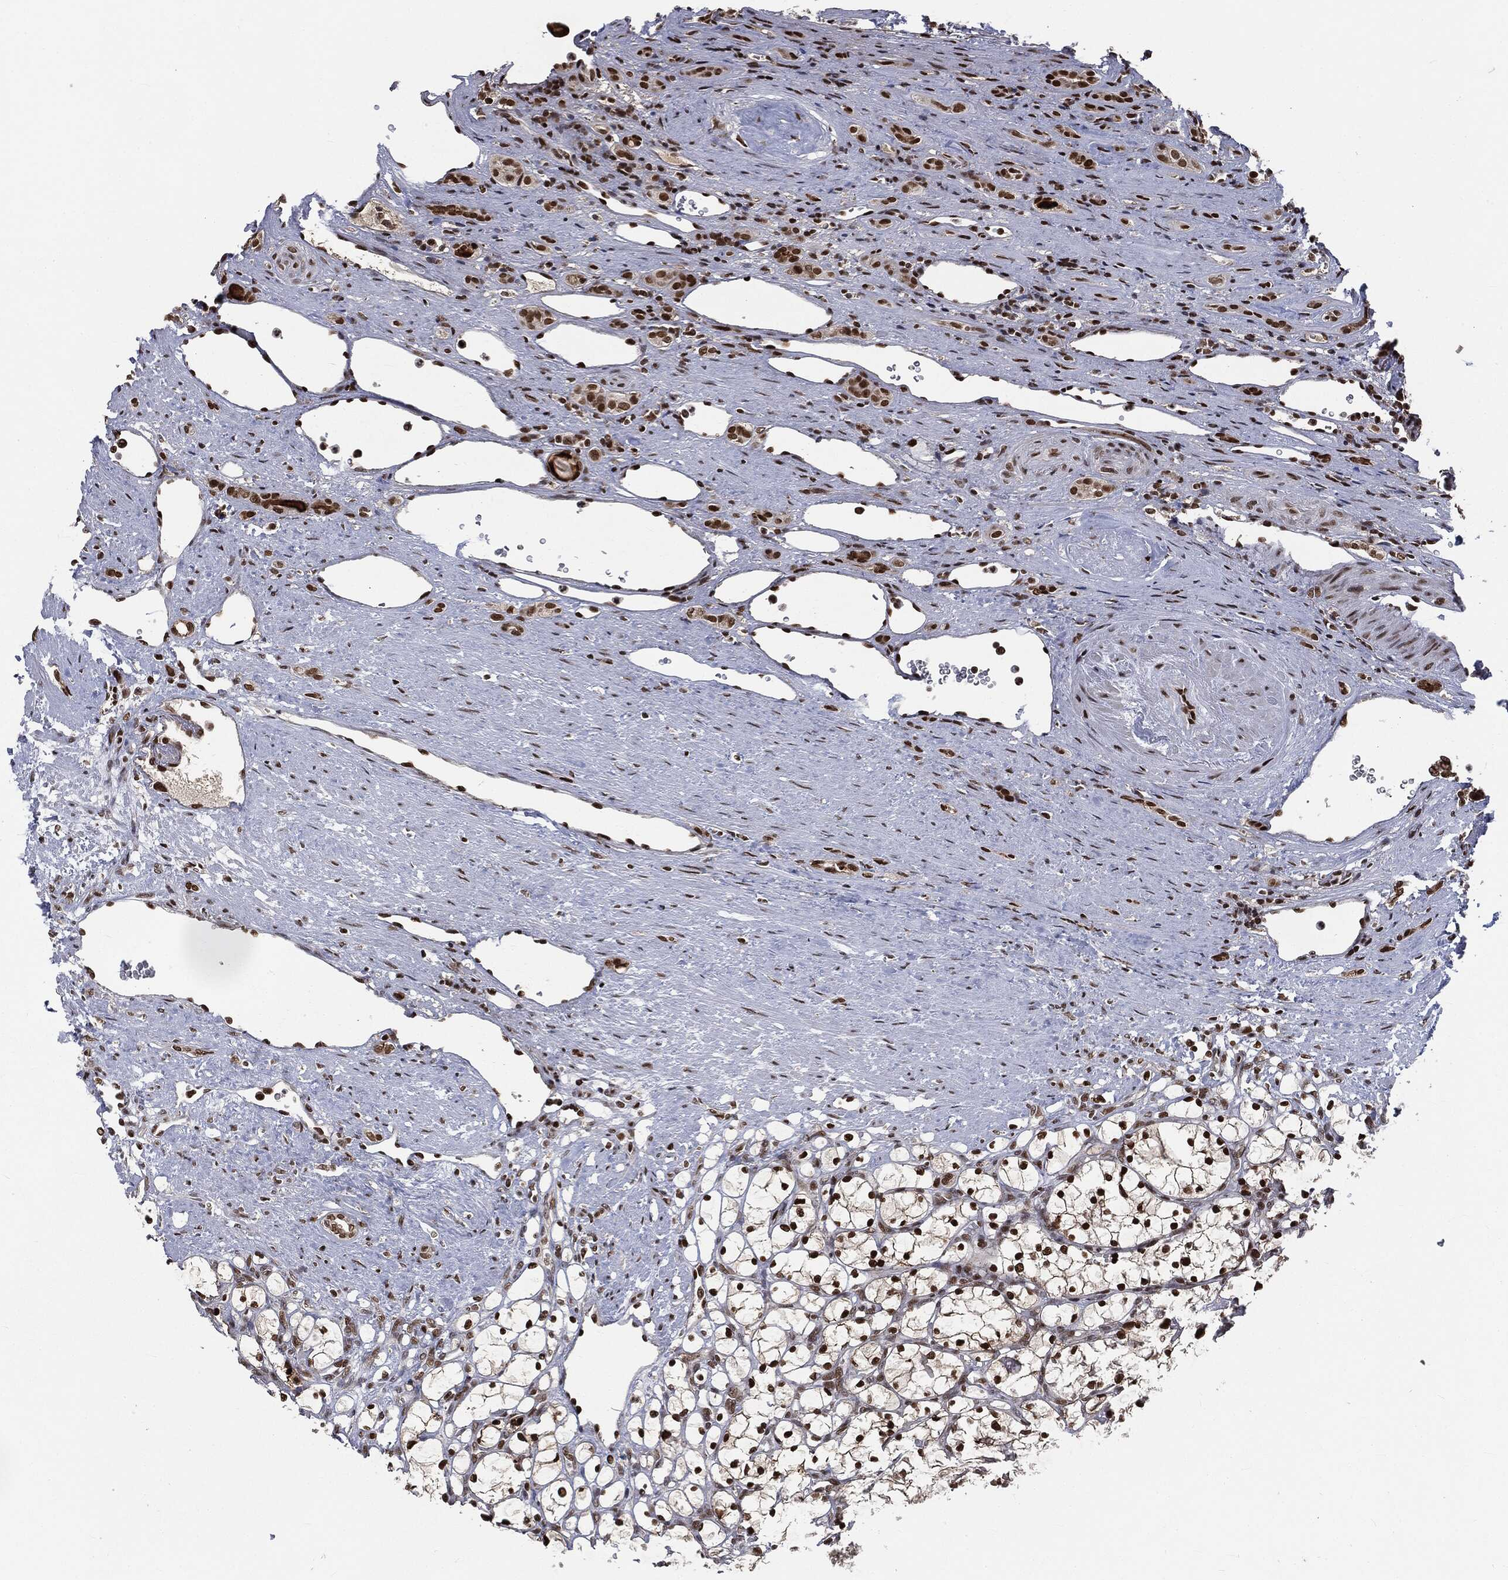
{"staining": {"intensity": "strong", "quantity": ">75%", "location": "nuclear"}, "tissue": "renal cancer", "cell_type": "Tumor cells", "image_type": "cancer", "snomed": [{"axis": "morphology", "description": "Adenocarcinoma, NOS"}, {"axis": "topography", "description": "Kidney"}], "caption": "Strong nuclear protein staining is identified in approximately >75% of tumor cells in renal cancer (adenocarcinoma). The protein of interest is shown in brown color, while the nuclei are stained blue.", "gene": "DPH2", "patient": {"sex": "female", "age": 69}}